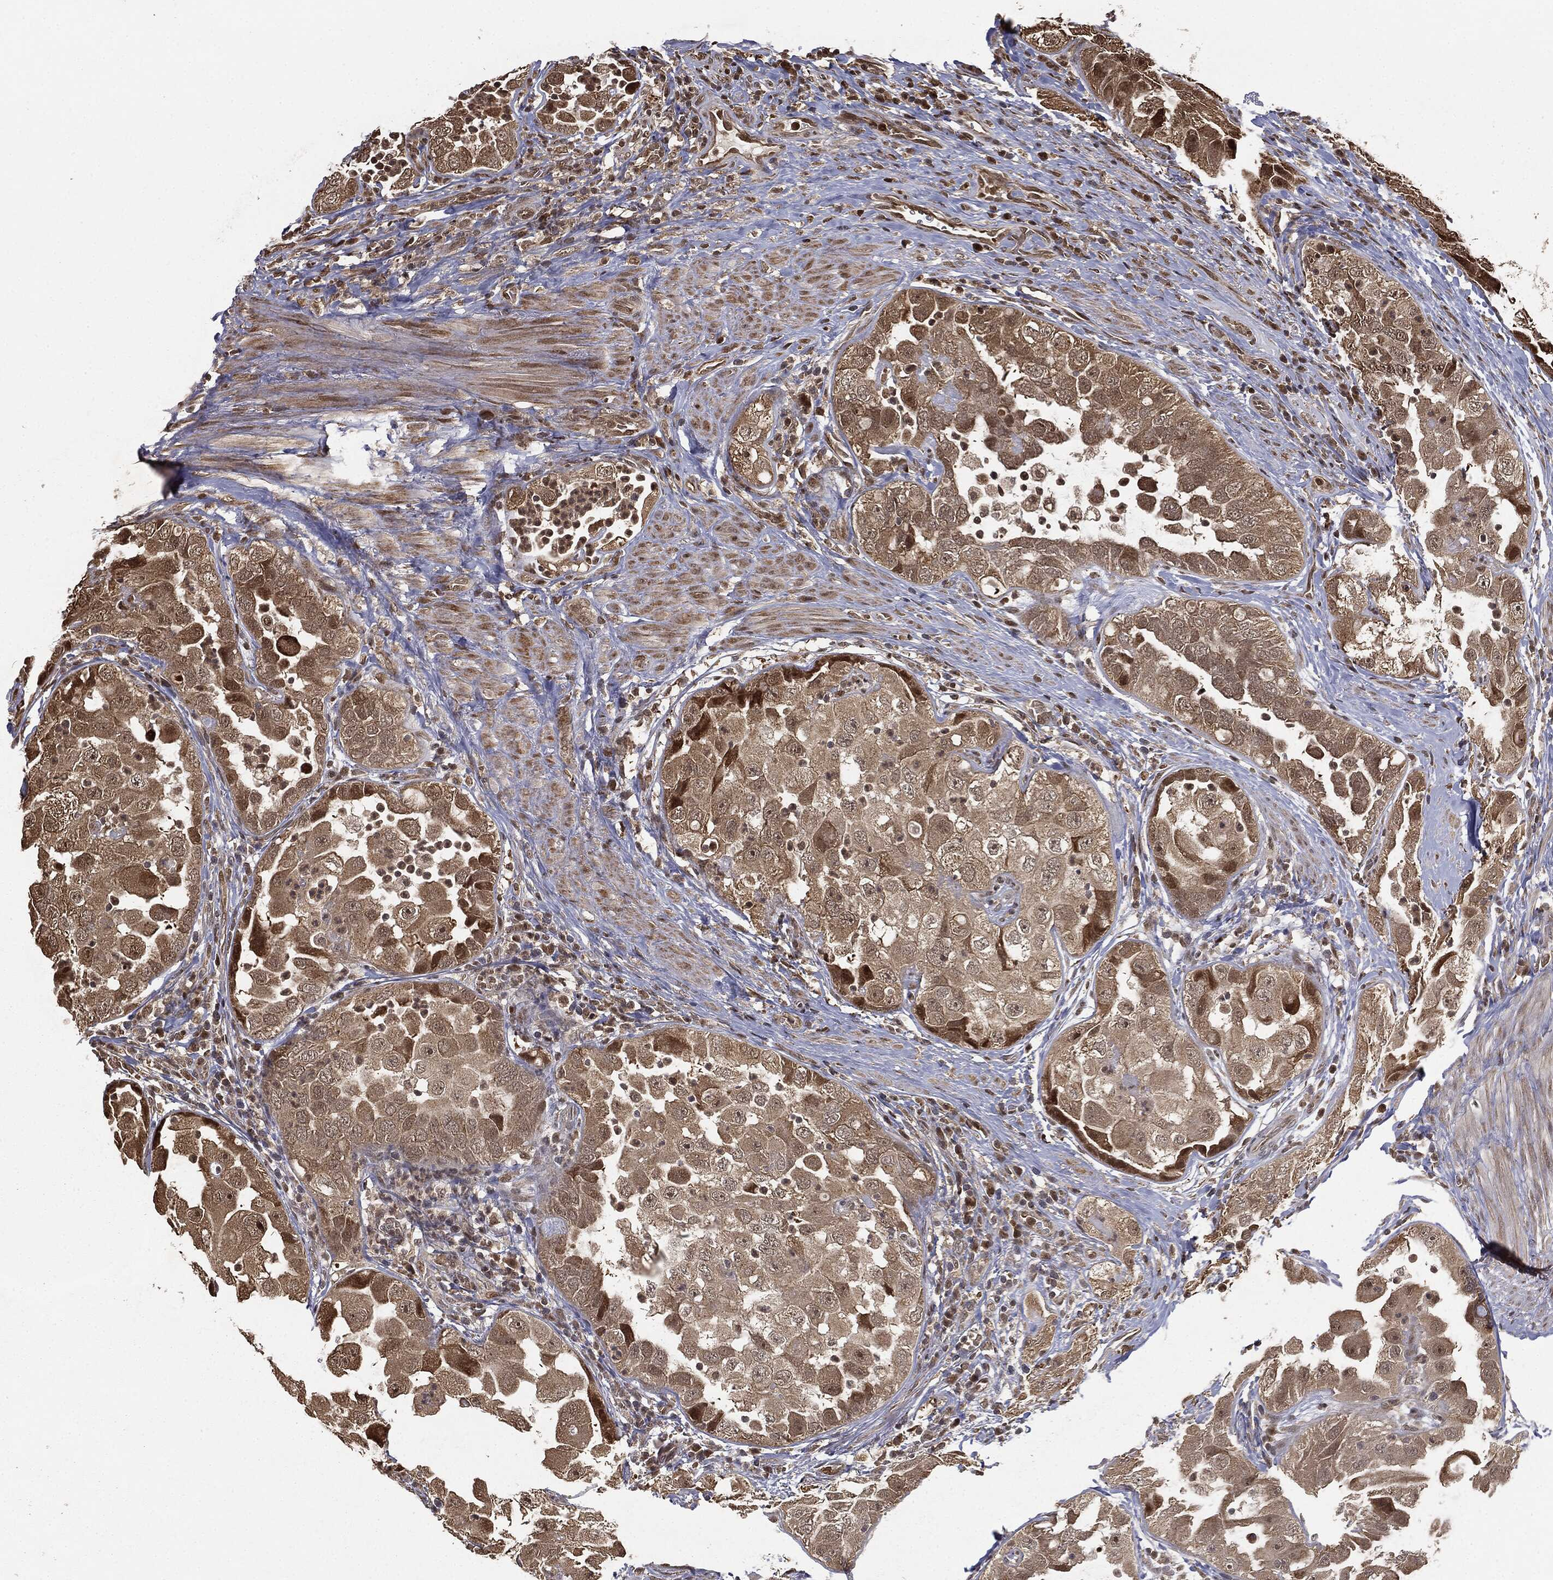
{"staining": {"intensity": "moderate", "quantity": ">75%", "location": "cytoplasmic/membranous"}, "tissue": "urothelial cancer", "cell_type": "Tumor cells", "image_type": "cancer", "snomed": [{"axis": "morphology", "description": "Urothelial carcinoma, High grade"}, {"axis": "topography", "description": "Urinary bladder"}], "caption": "Human urothelial cancer stained with a brown dye displays moderate cytoplasmic/membranous positive positivity in about >75% of tumor cells.", "gene": "ZNHIT6", "patient": {"sex": "female", "age": 41}}